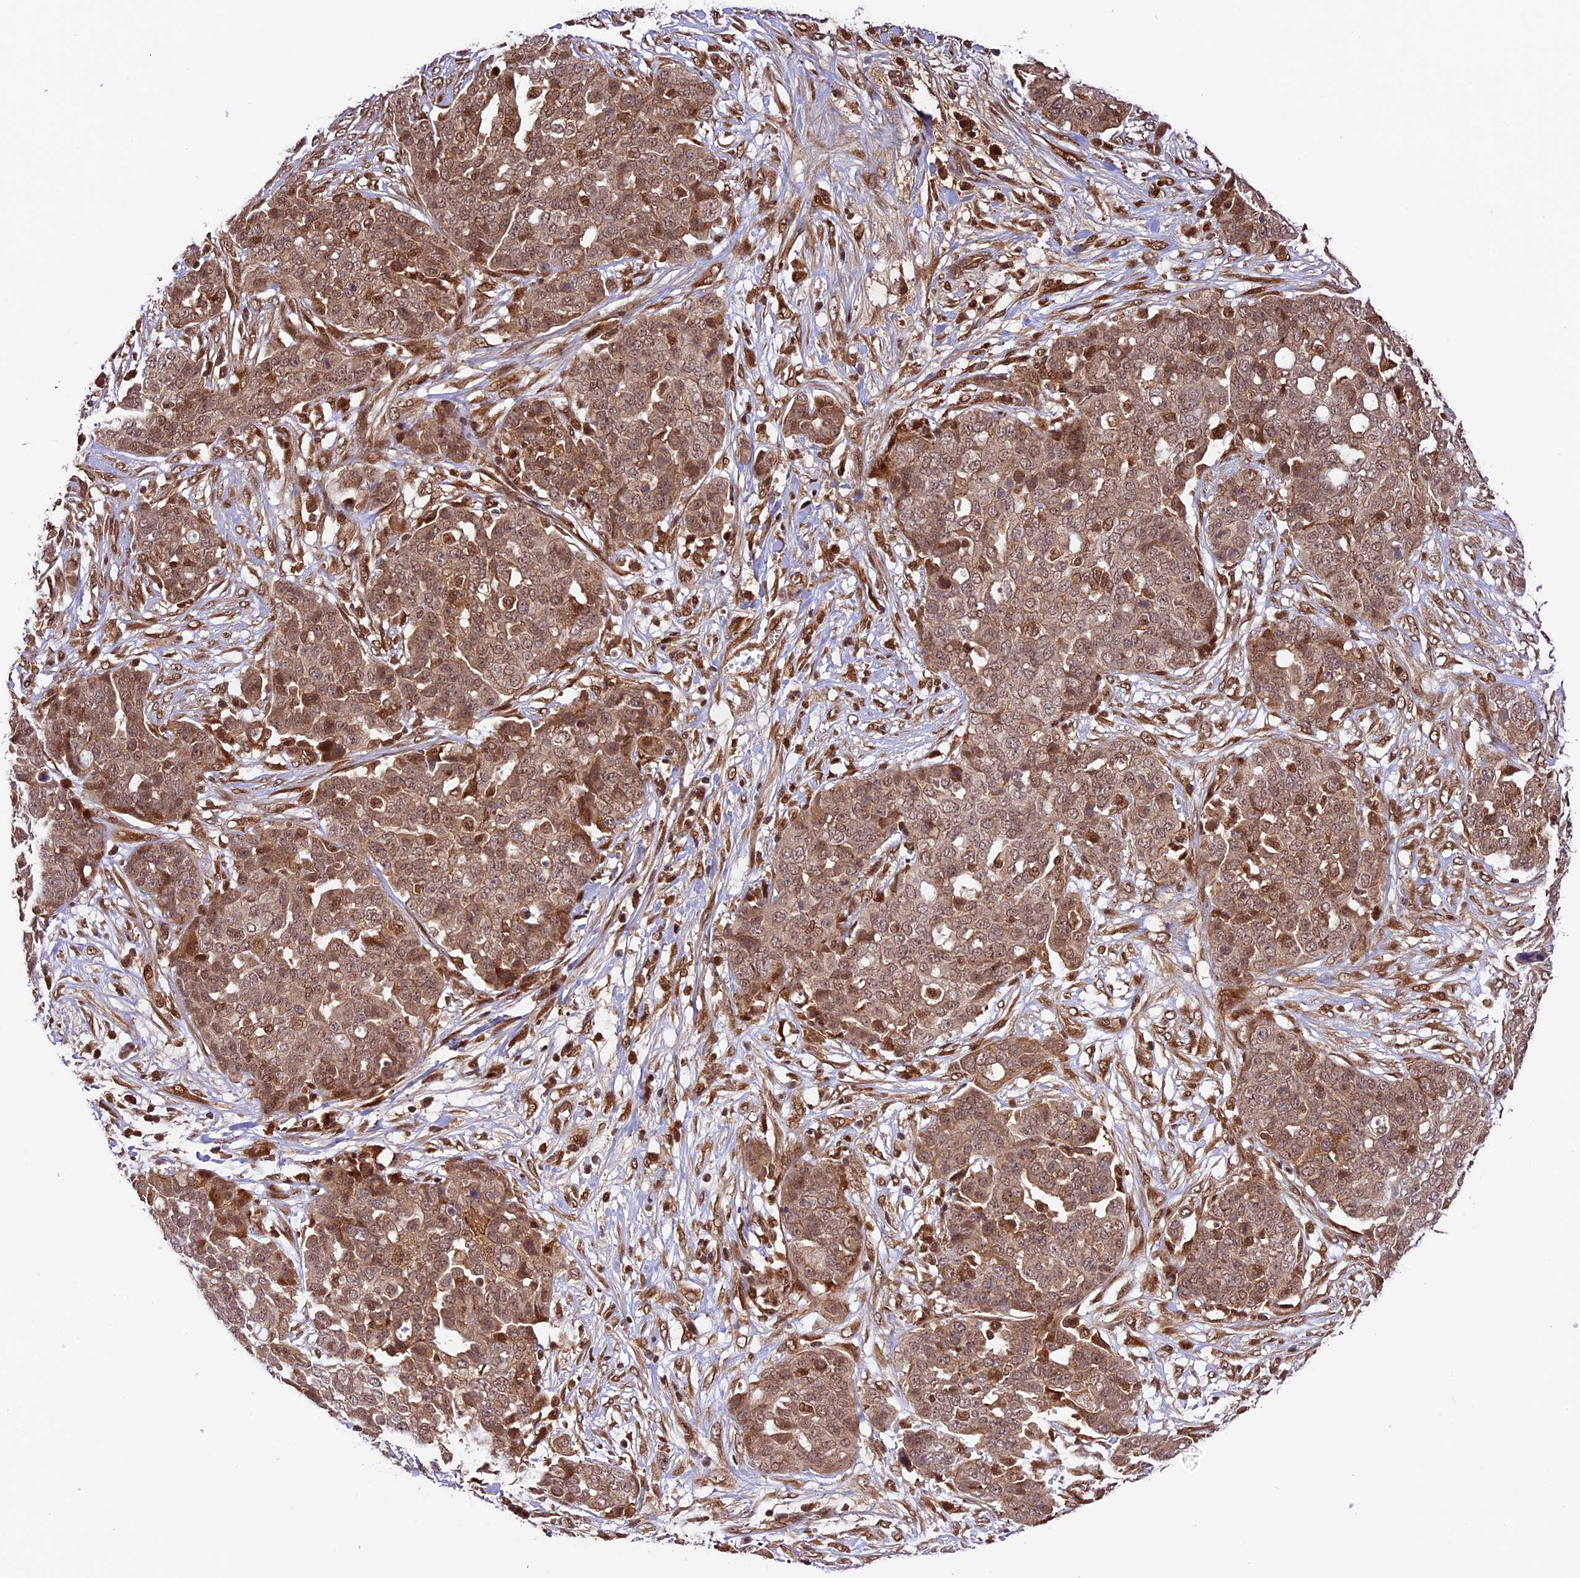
{"staining": {"intensity": "moderate", "quantity": ">75%", "location": "cytoplasmic/membranous,nuclear"}, "tissue": "ovarian cancer", "cell_type": "Tumor cells", "image_type": "cancer", "snomed": [{"axis": "morphology", "description": "Cystadenocarcinoma, serous, NOS"}, {"axis": "topography", "description": "Soft tissue"}, {"axis": "topography", "description": "Ovary"}], "caption": "Ovarian serous cystadenocarcinoma was stained to show a protein in brown. There is medium levels of moderate cytoplasmic/membranous and nuclear positivity in about >75% of tumor cells. (Stains: DAB in brown, nuclei in blue, Microscopy: brightfield microscopy at high magnification).", "gene": "DHX38", "patient": {"sex": "female", "age": 57}}